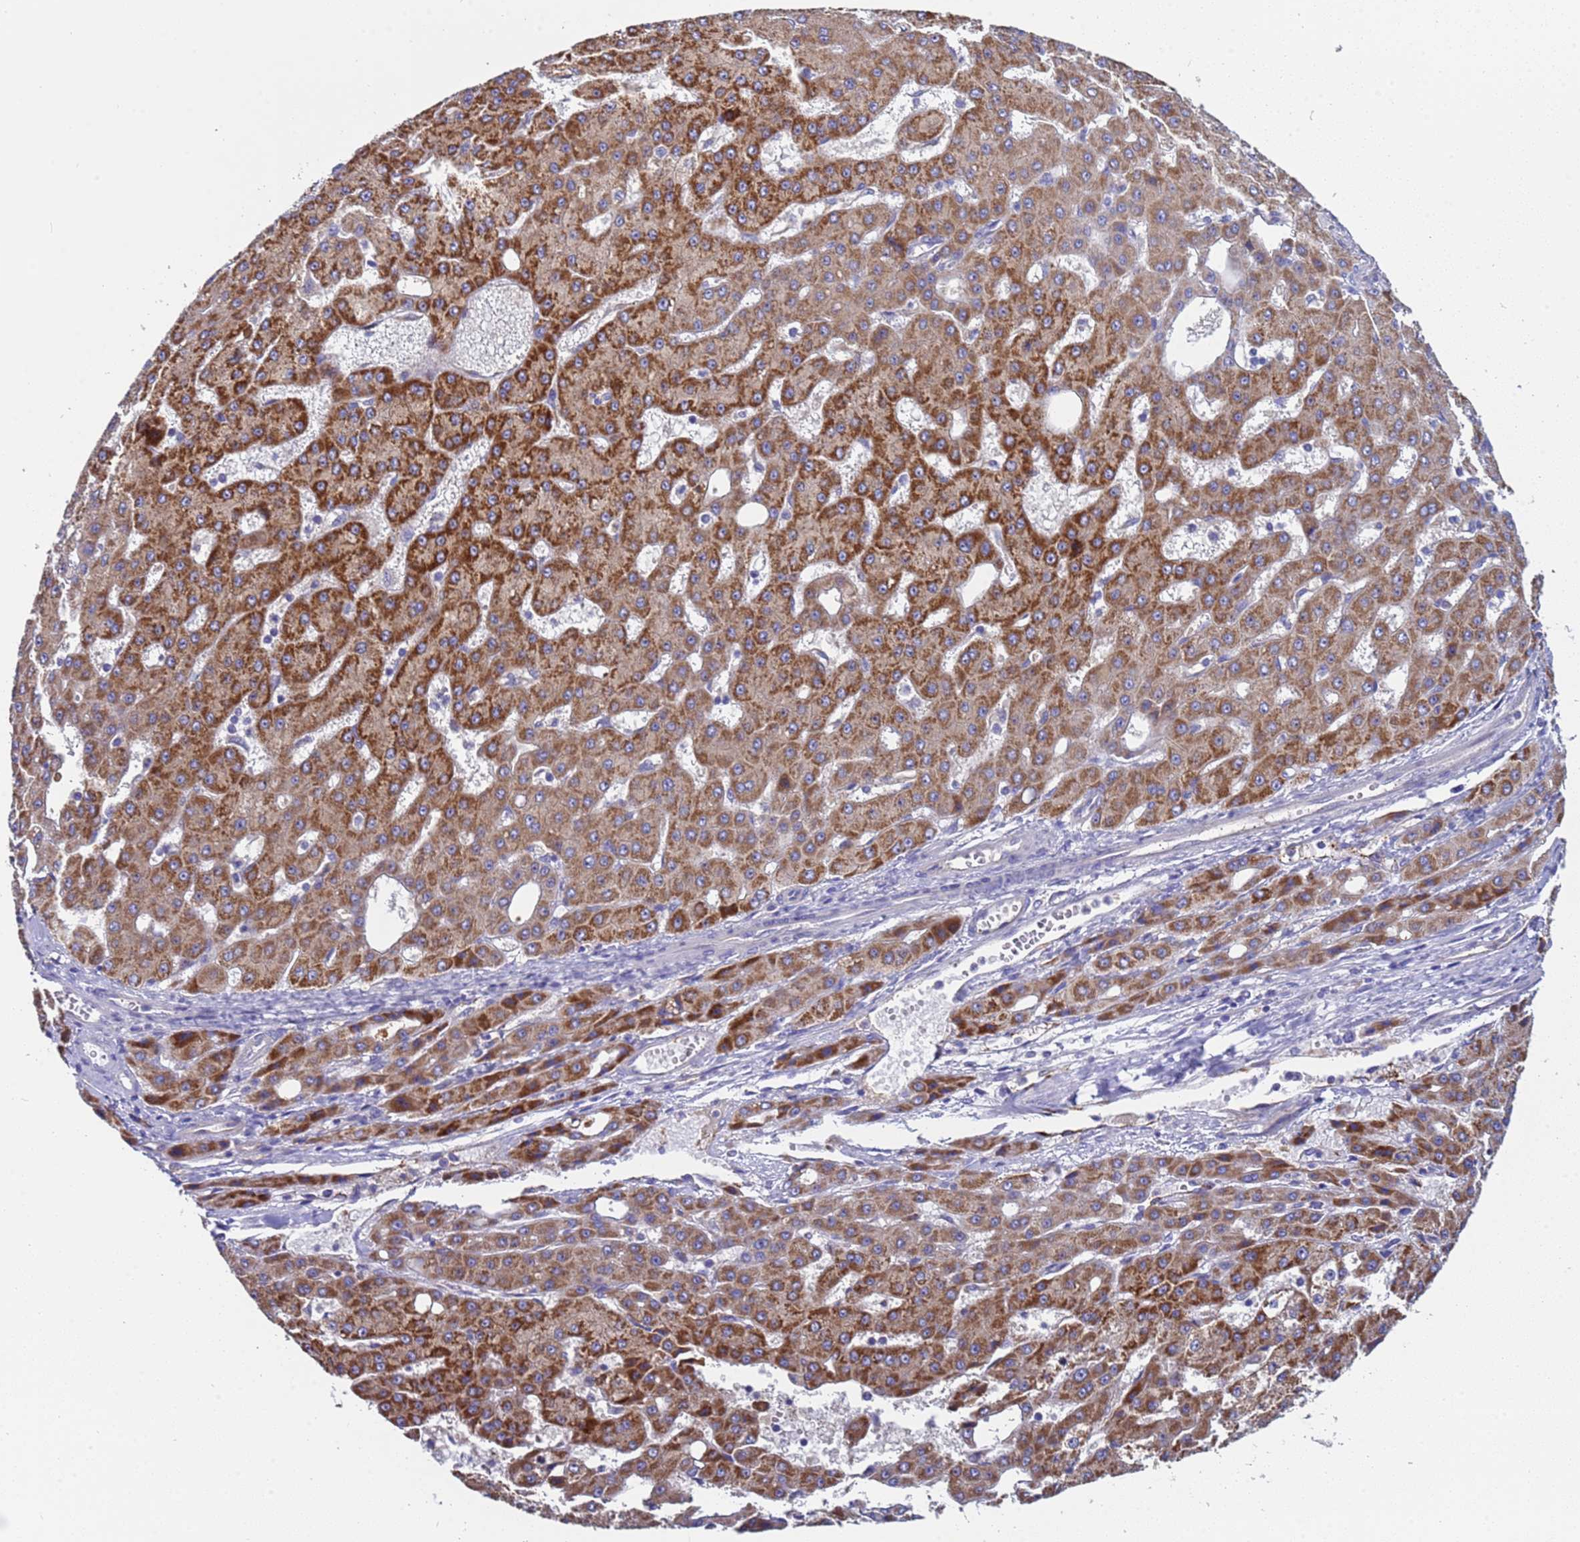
{"staining": {"intensity": "strong", "quantity": ">75%", "location": "cytoplasmic/membranous"}, "tissue": "liver cancer", "cell_type": "Tumor cells", "image_type": "cancer", "snomed": [{"axis": "morphology", "description": "Carcinoma, Hepatocellular, NOS"}, {"axis": "topography", "description": "Liver"}], "caption": "Immunohistochemistry staining of liver hepatocellular carcinoma, which exhibits high levels of strong cytoplasmic/membranous staining in approximately >75% of tumor cells indicating strong cytoplasmic/membranous protein staining. The staining was performed using DAB (brown) for protein detection and nuclei were counterstained in hematoxylin (blue).", "gene": "ZNF248", "patient": {"sex": "male", "age": 47}}